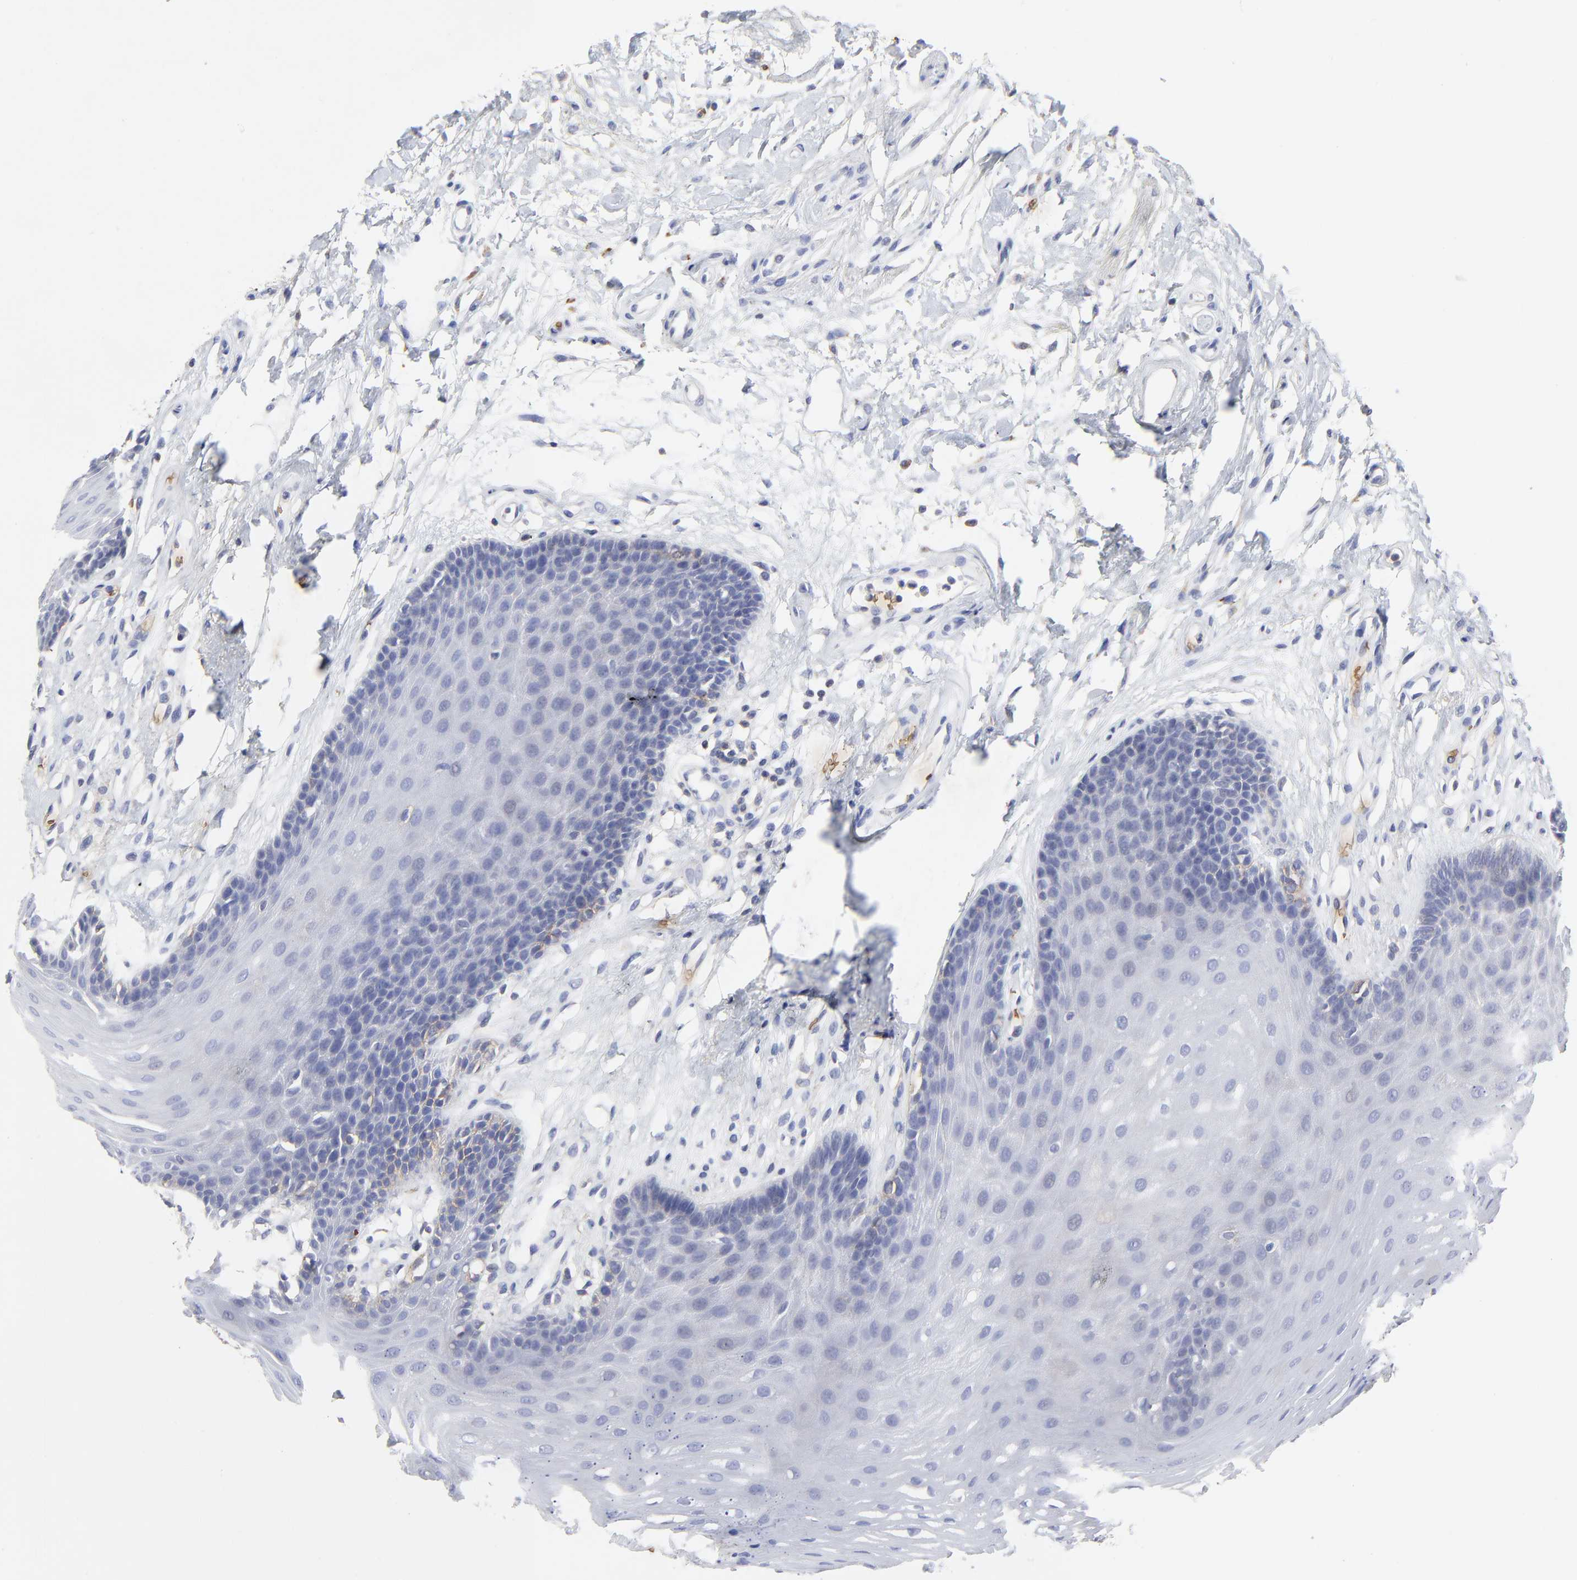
{"staining": {"intensity": "negative", "quantity": "none", "location": "none"}, "tissue": "oral mucosa", "cell_type": "Squamous epithelial cells", "image_type": "normal", "snomed": [{"axis": "morphology", "description": "Normal tissue, NOS"}, {"axis": "topography", "description": "Oral tissue"}], "caption": "Micrograph shows no significant protein positivity in squamous epithelial cells of unremarkable oral mucosa. (IHC, brightfield microscopy, high magnification).", "gene": "PAG1", "patient": {"sex": "male", "age": 62}}